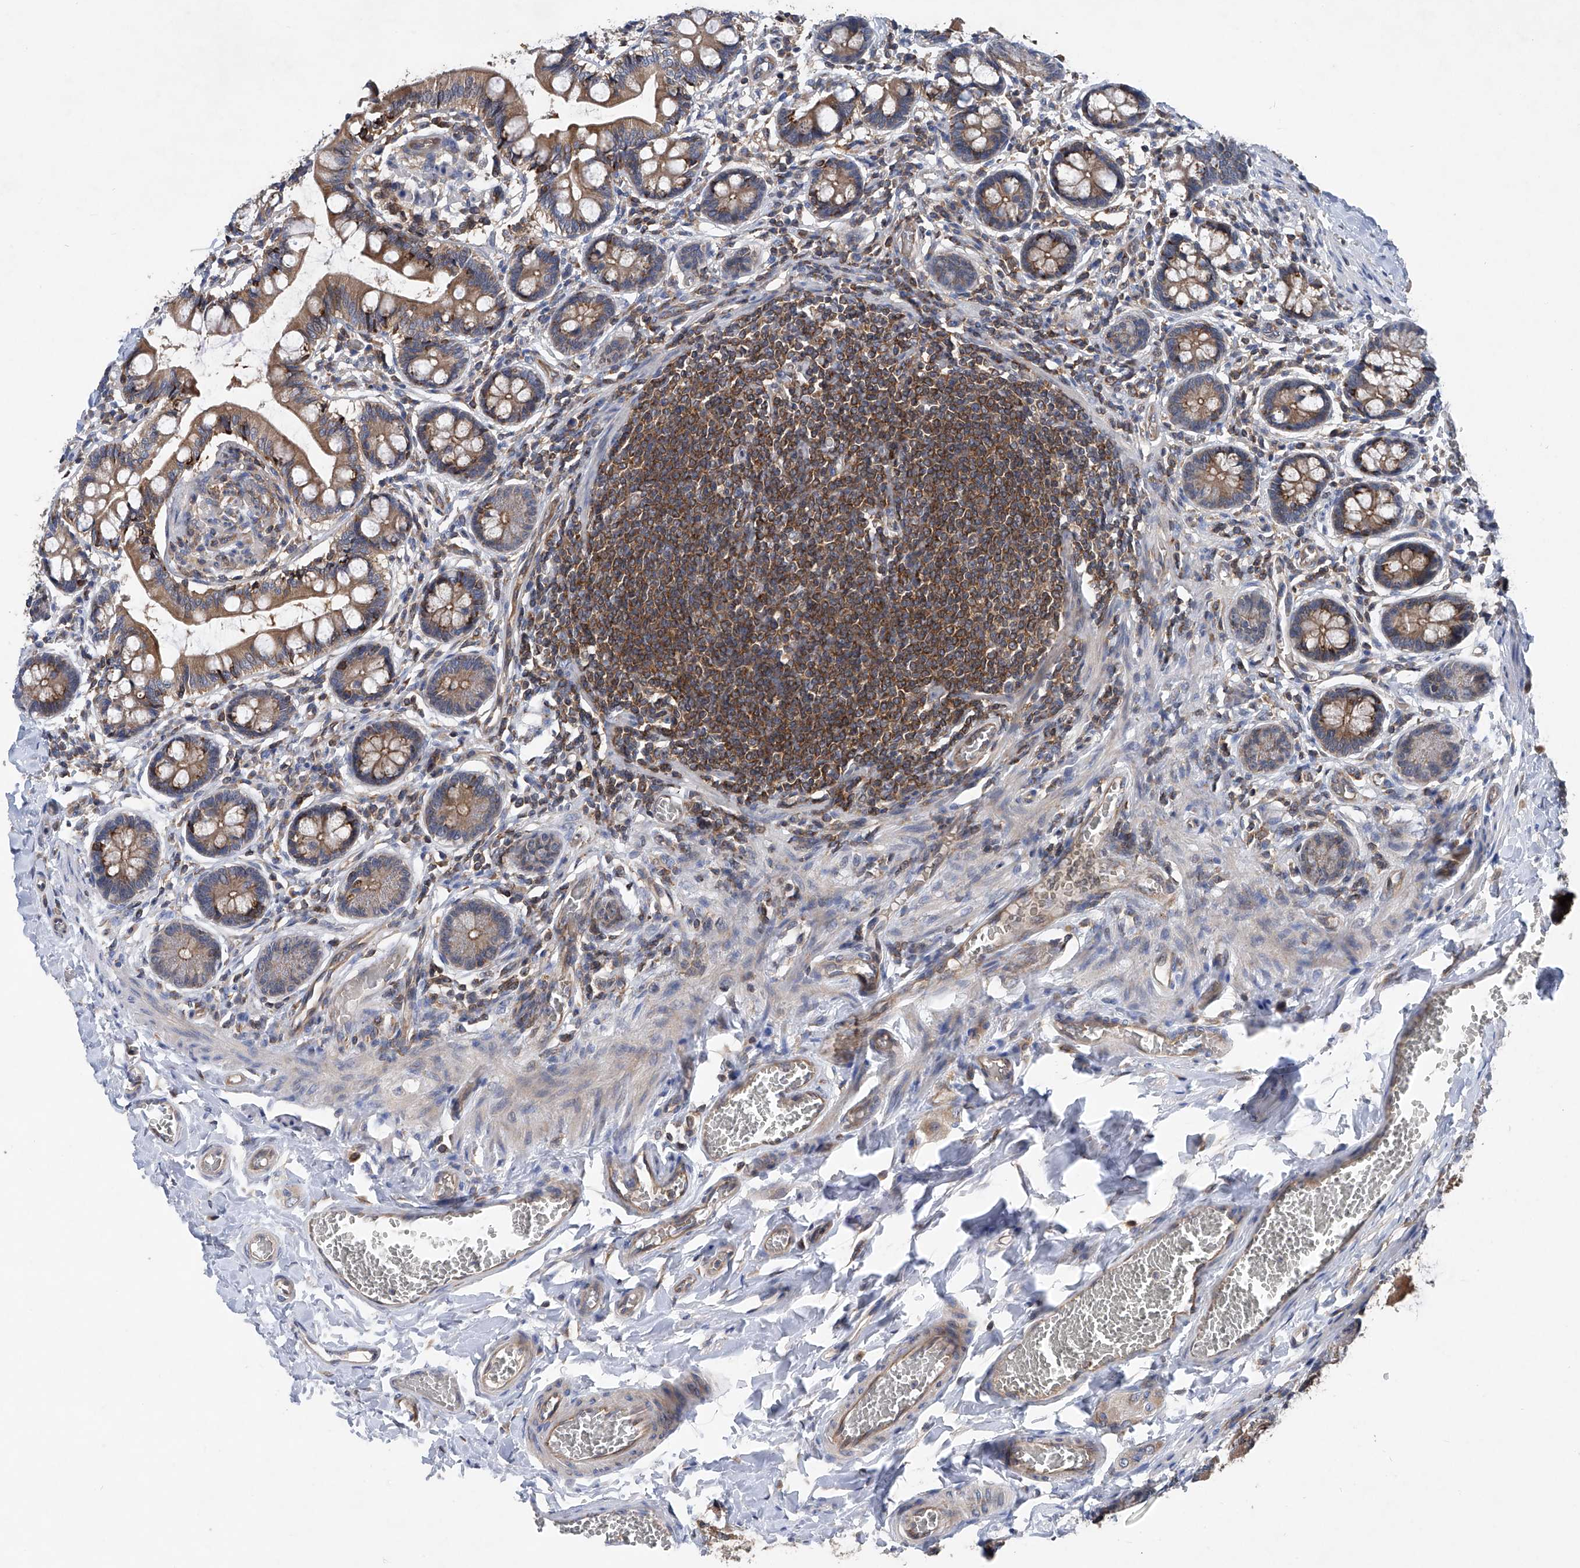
{"staining": {"intensity": "strong", "quantity": "25%-75%", "location": "cytoplasmic/membranous"}, "tissue": "small intestine", "cell_type": "Glandular cells", "image_type": "normal", "snomed": [{"axis": "morphology", "description": "Normal tissue, NOS"}, {"axis": "topography", "description": "Small intestine"}], "caption": "A high amount of strong cytoplasmic/membranous staining is identified in about 25%-75% of glandular cells in normal small intestine.", "gene": "TRIM38", "patient": {"sex": "male", "age": 52}}